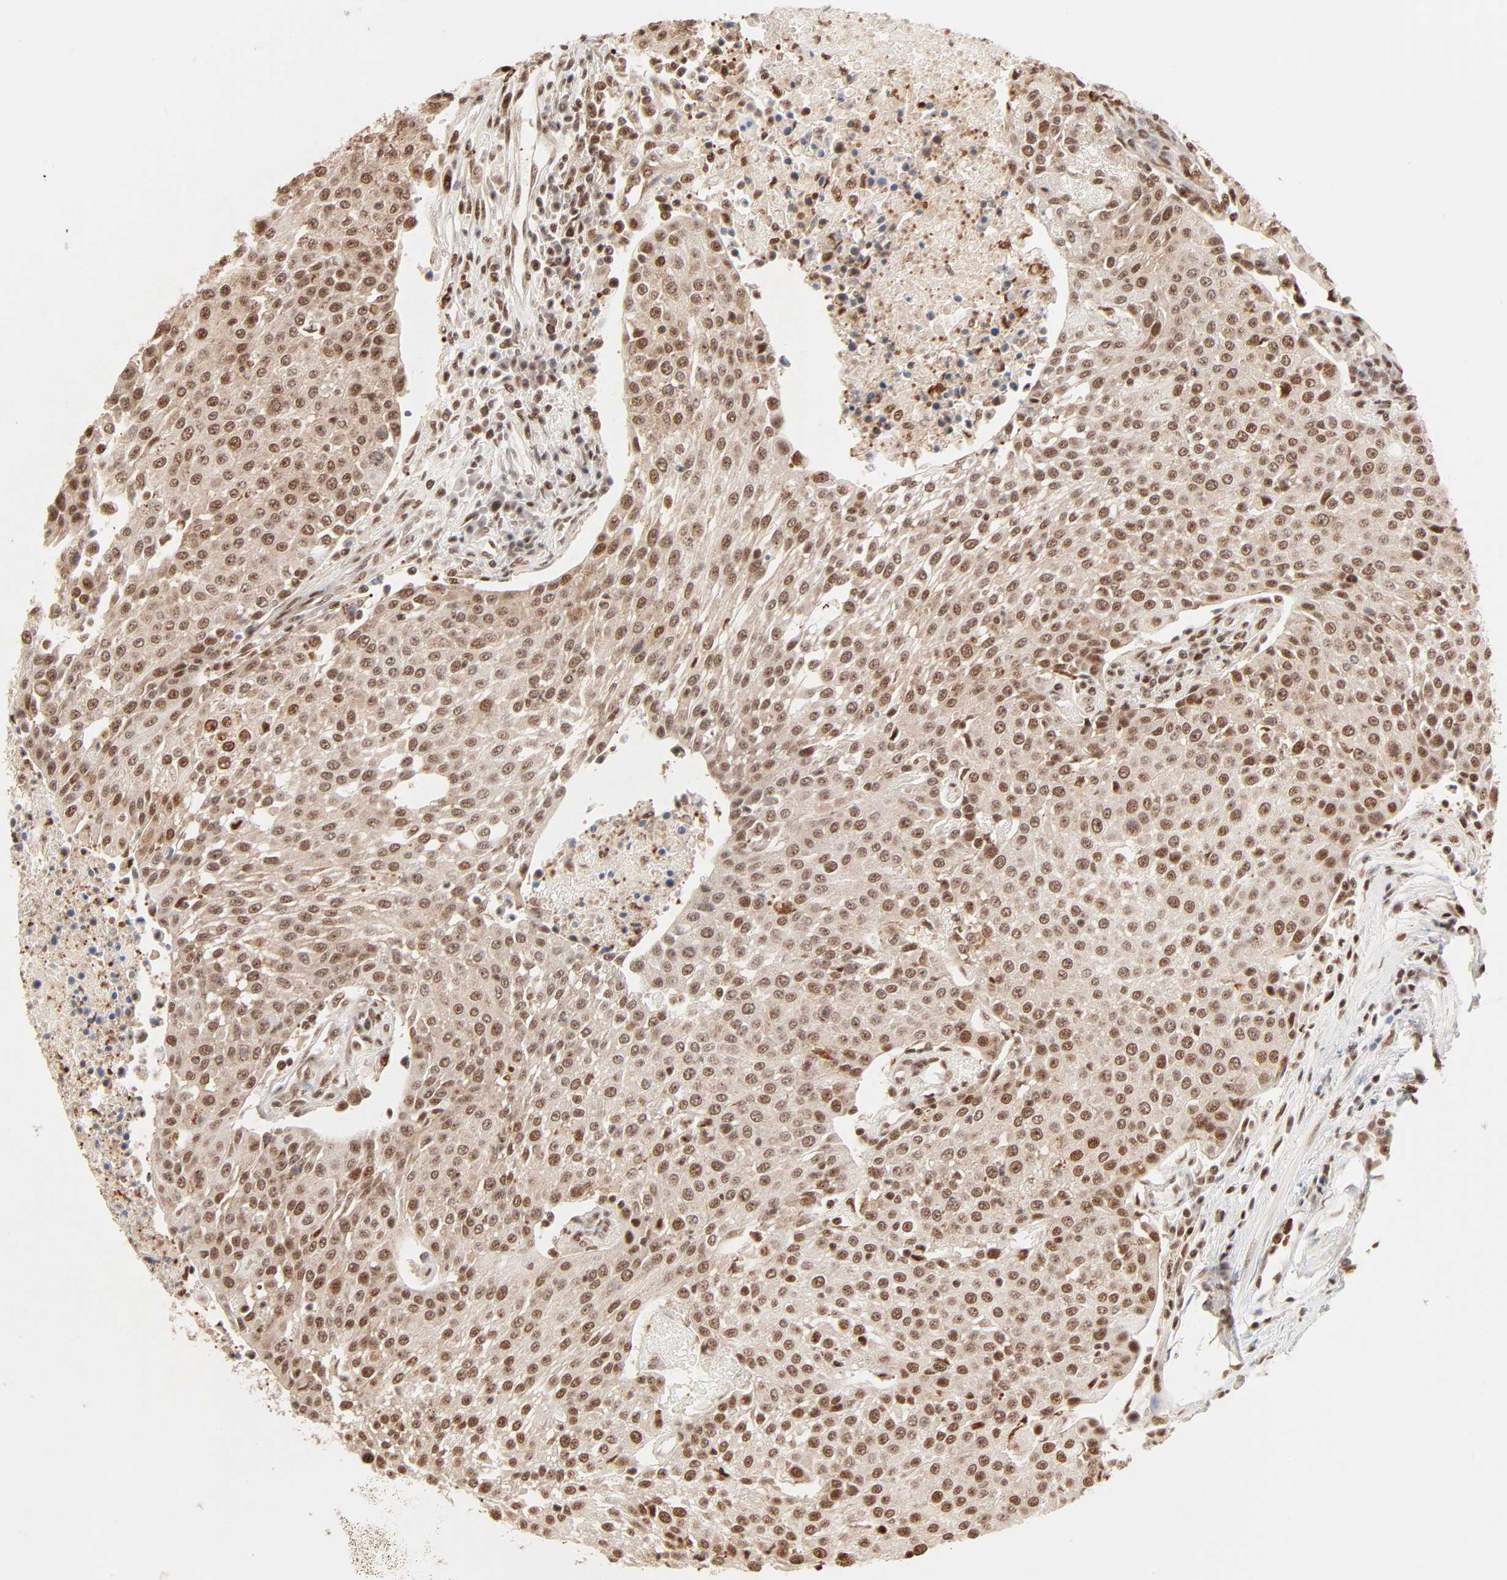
{"staining": {"intensity": "strong", "quantity": ">75%", "location": "cytoplasmic/membranous,nuclear"}, "tissue": "urothelial cancer", "cell_type": "Tumor cells", "image_type": "cancer", "snomed": [{"axis": "morphology", "description": "Urothelial carcinoma, High grade"}, {"axis": "topography", "description": "Urinary bladder"}], "caption": "Human high-grade urothelial carcinoma stained with a brown dye reveals strong cytoplasmic/membranous and nuclear positive expression in about >75% of tumor cells.", "gene": "FAM50A", "patient": {"sex": "female", "age": 85}}